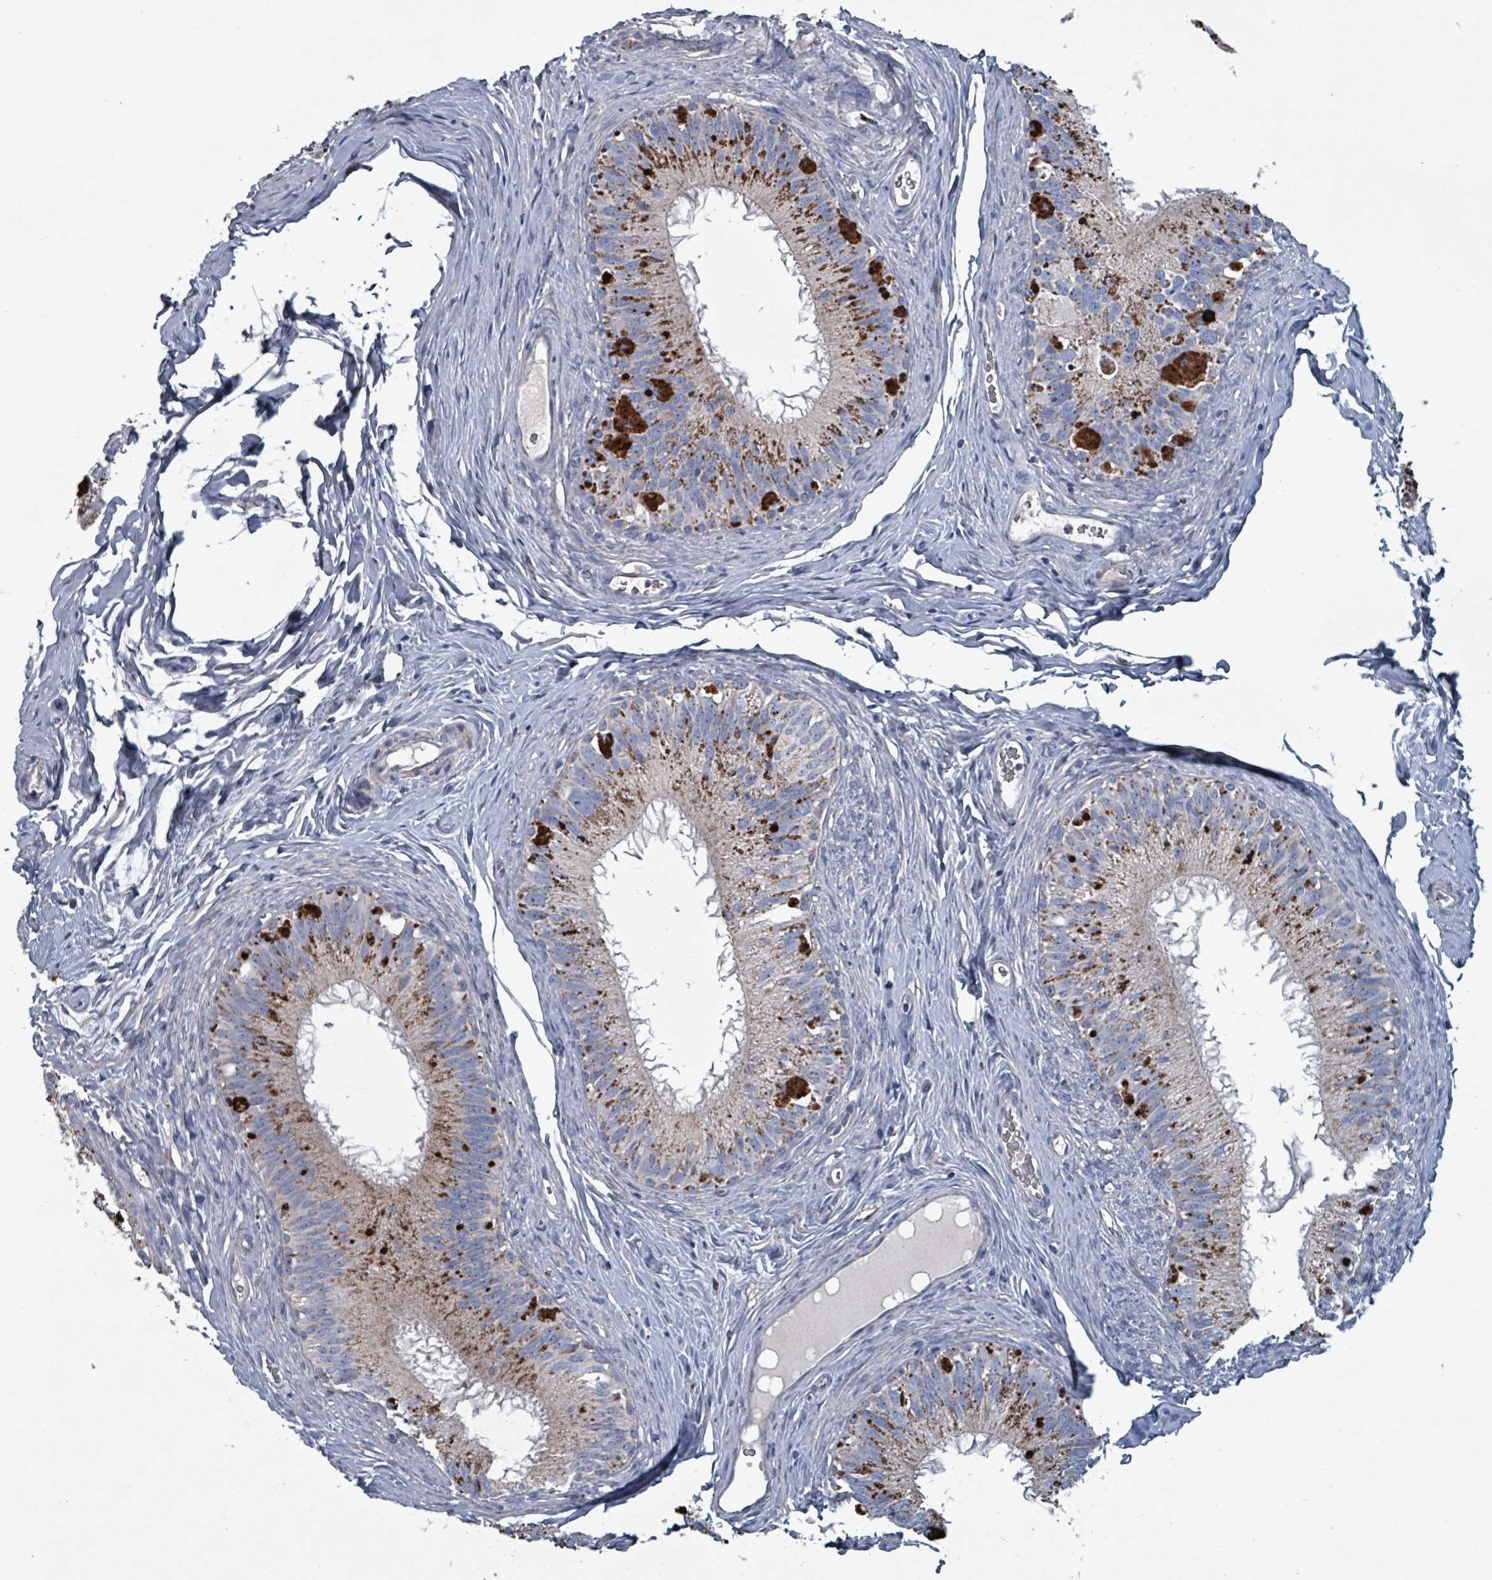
{"staining": {"intensity": "moderate", "quantity": "25%-75%", "location": "cytoplasmic/membranous"}, "tissue": "epididymis", "cell_type": "Glandular cells", "image_type": "normal", "snomed": [{"axis": "morphology", "description": "Normal tissue, NOS"}, {"axis": "topography", "description": "Epididymis"}], "caption": "An image of human epididymis stained for a protein reveals moderate cytoplasmic/membranous brown staining in glandular cells.", "gene": "ABHD18", "patient": {"sex": "male", "age": 38}}